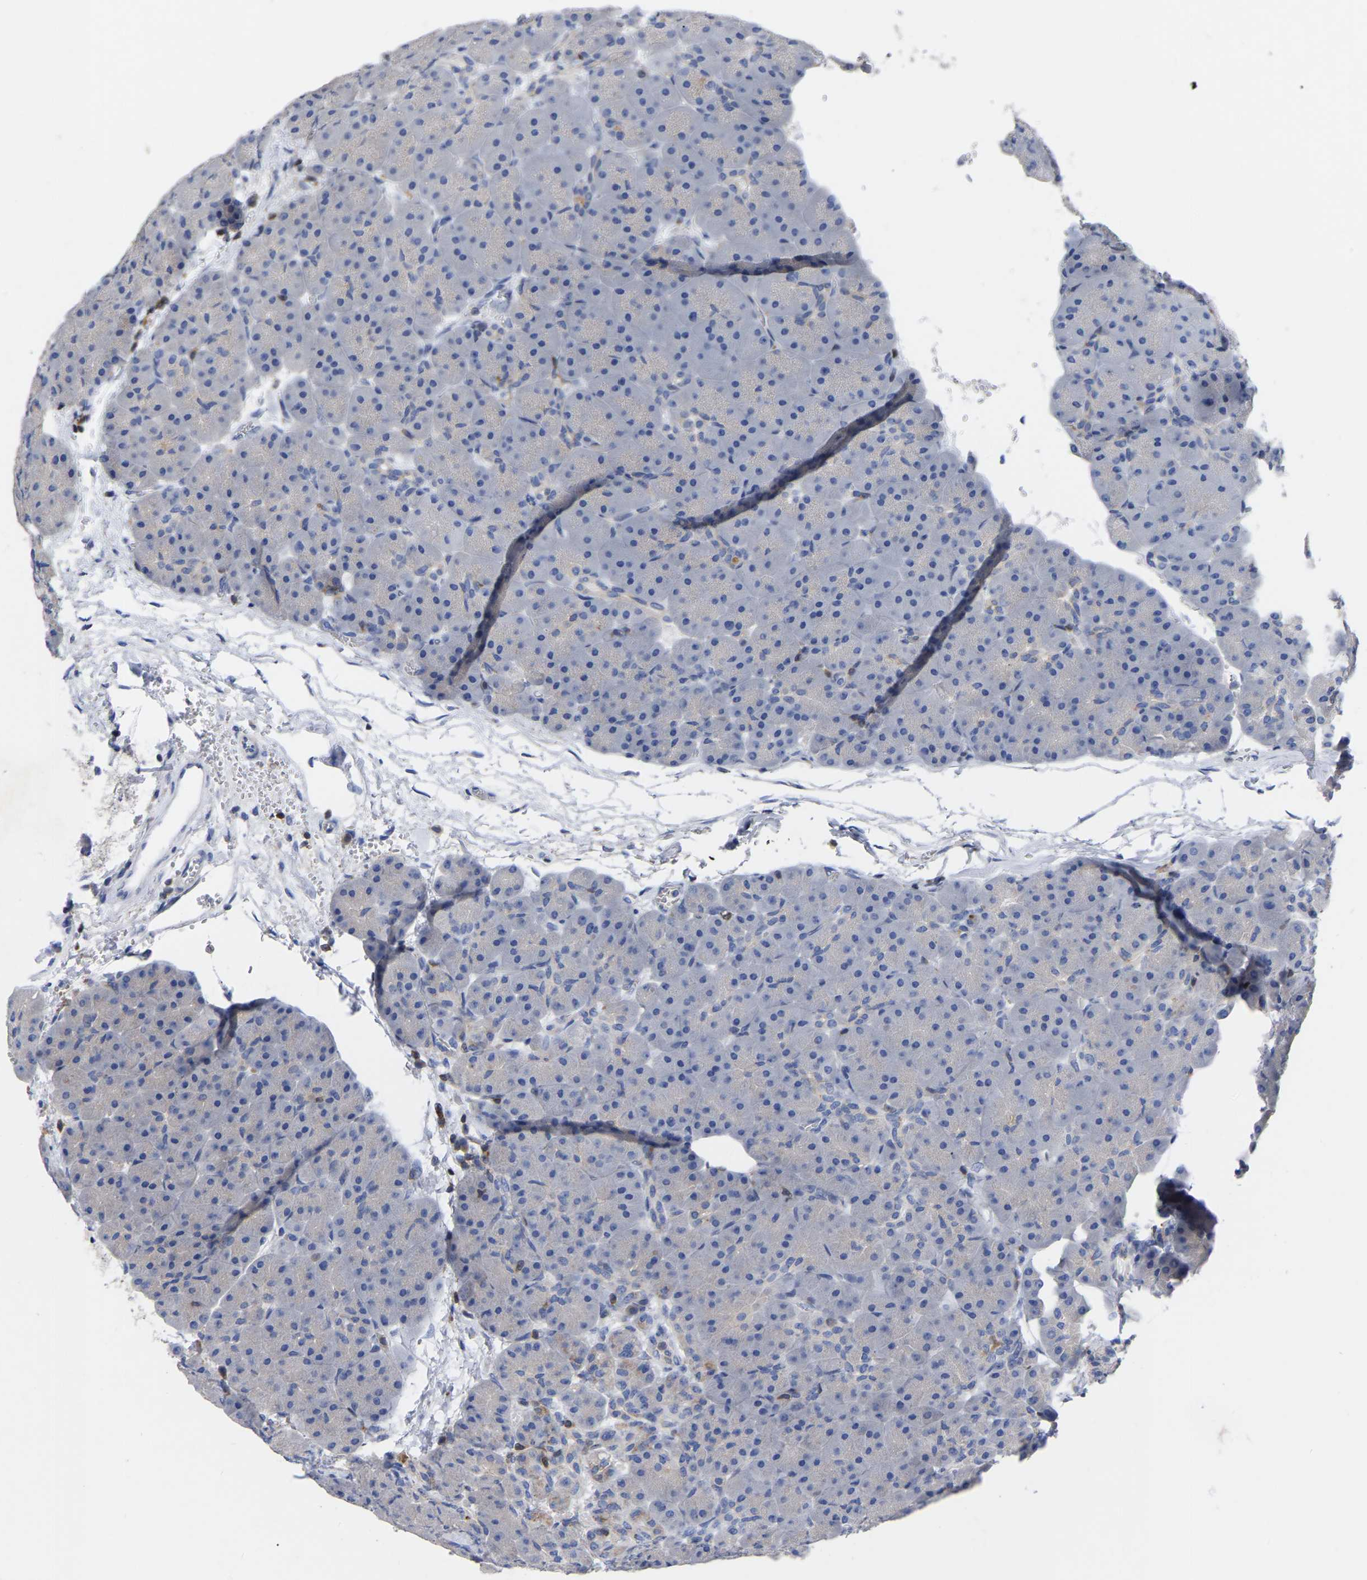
{"staining": {"intensity": "negative", "quantity": "none", "location": "none"}, "tissue": "pancreas", "cell_type": "Exocrine glandular cells", "image_type": "normal", "snomed": [{"axis": "morphology", "description": "Normal tissue, NOS"}, {"axis": "topography", "description": "Pancreas"}], "caption": "This histopathology image is of normal pancreas stained with immunohistochemistry to label a protein in brown with the nuclei are counter-stained blue. There is no expression in exocrine glandular cells.", "gene": "PTPN7", "patient": {"sex": "male", "age": 66}}